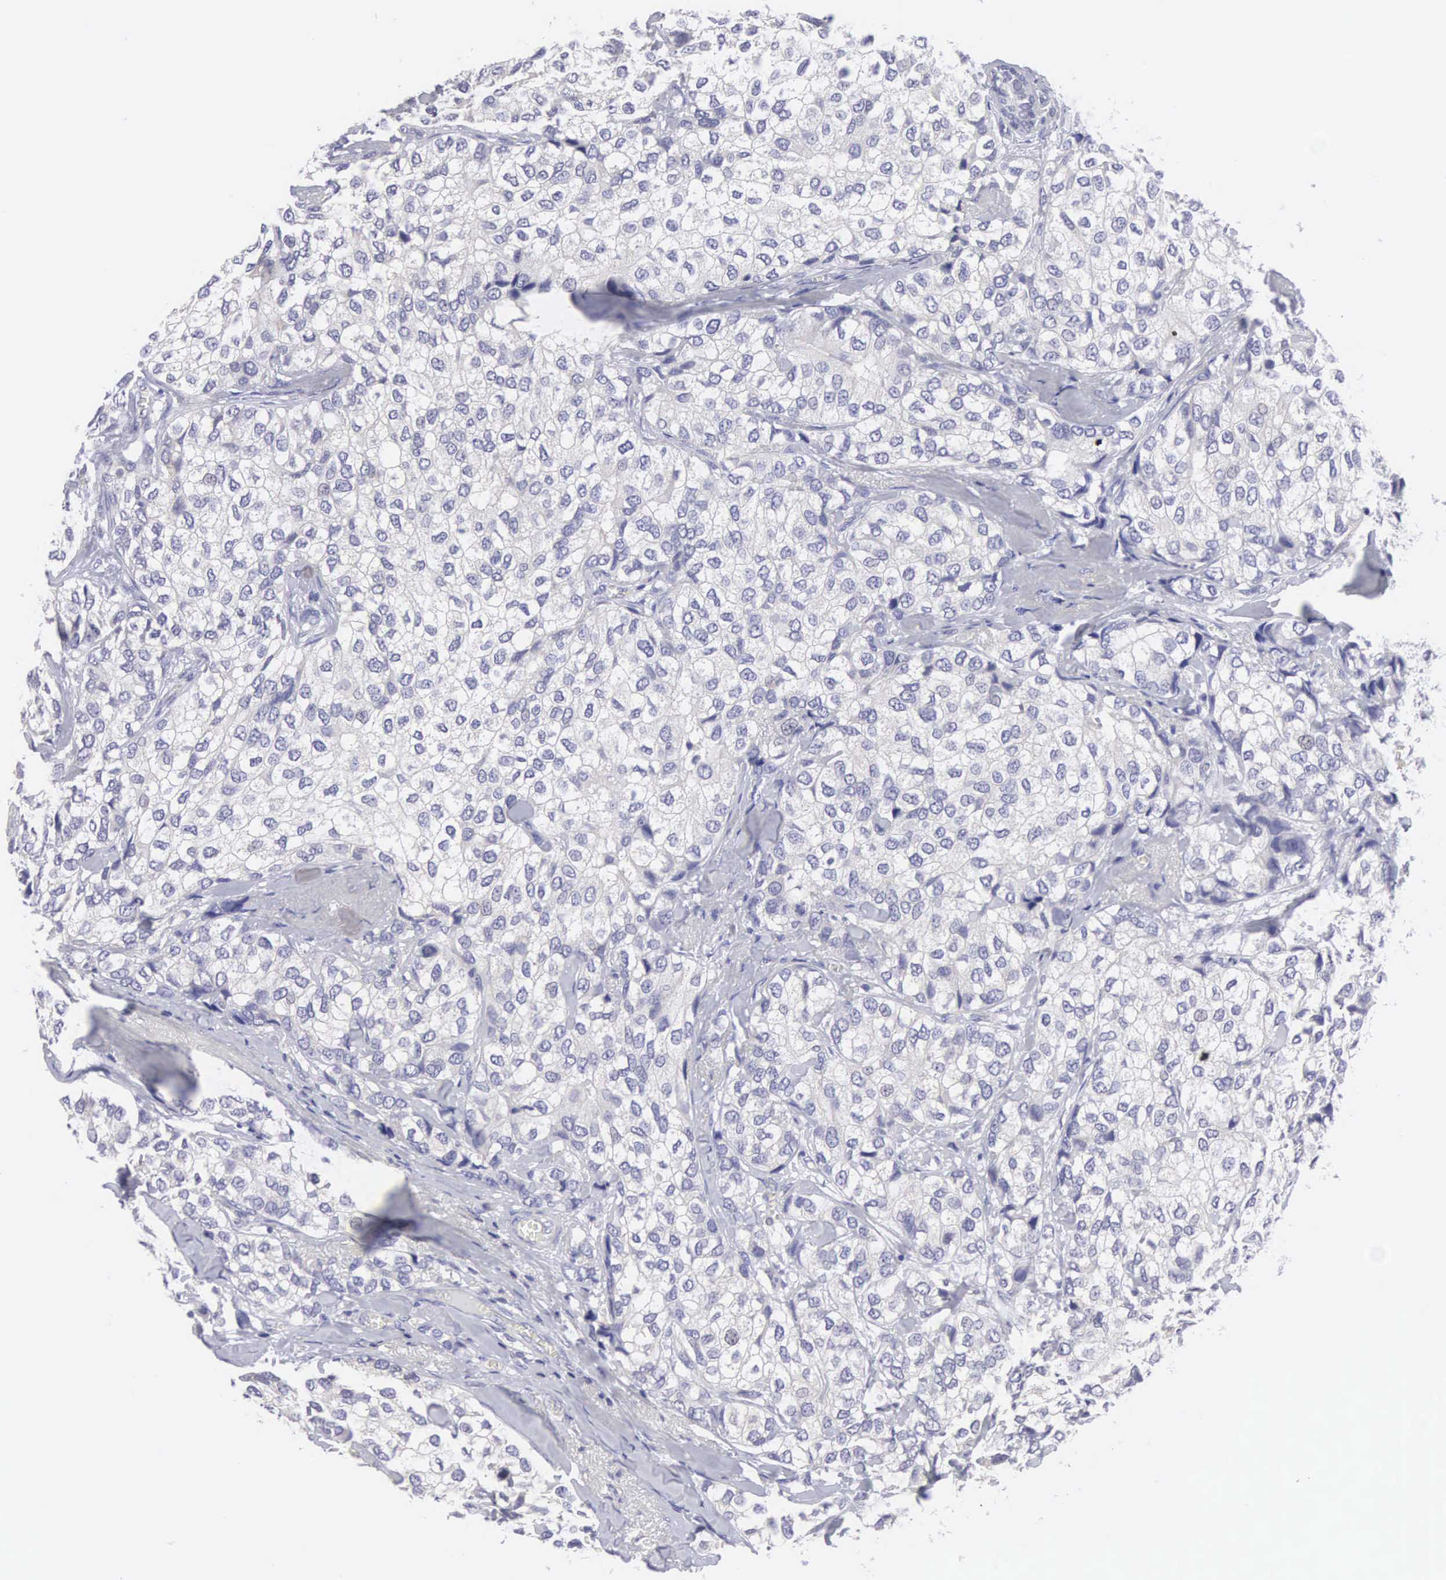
{"staining": {"intensity": "negative", "quantity": "none", "location": "none"}, "tissue": "breast cancer", "cell_type": "Tumor cells", "image_type": "cancer", "snomed": [{"axis": "morphology", "description": "Duct carcinoma"}, {"axis": "topography", "description": "Breast"}], "caption": "Micrograph shows no protein expression in tumor cells of breast cancer tissue. (Immunohistochemistry (ihc), brightfield microscopy, high magnification).", "gene": "SLITRK4", "patient": {"sex": "female", "age": 68}}